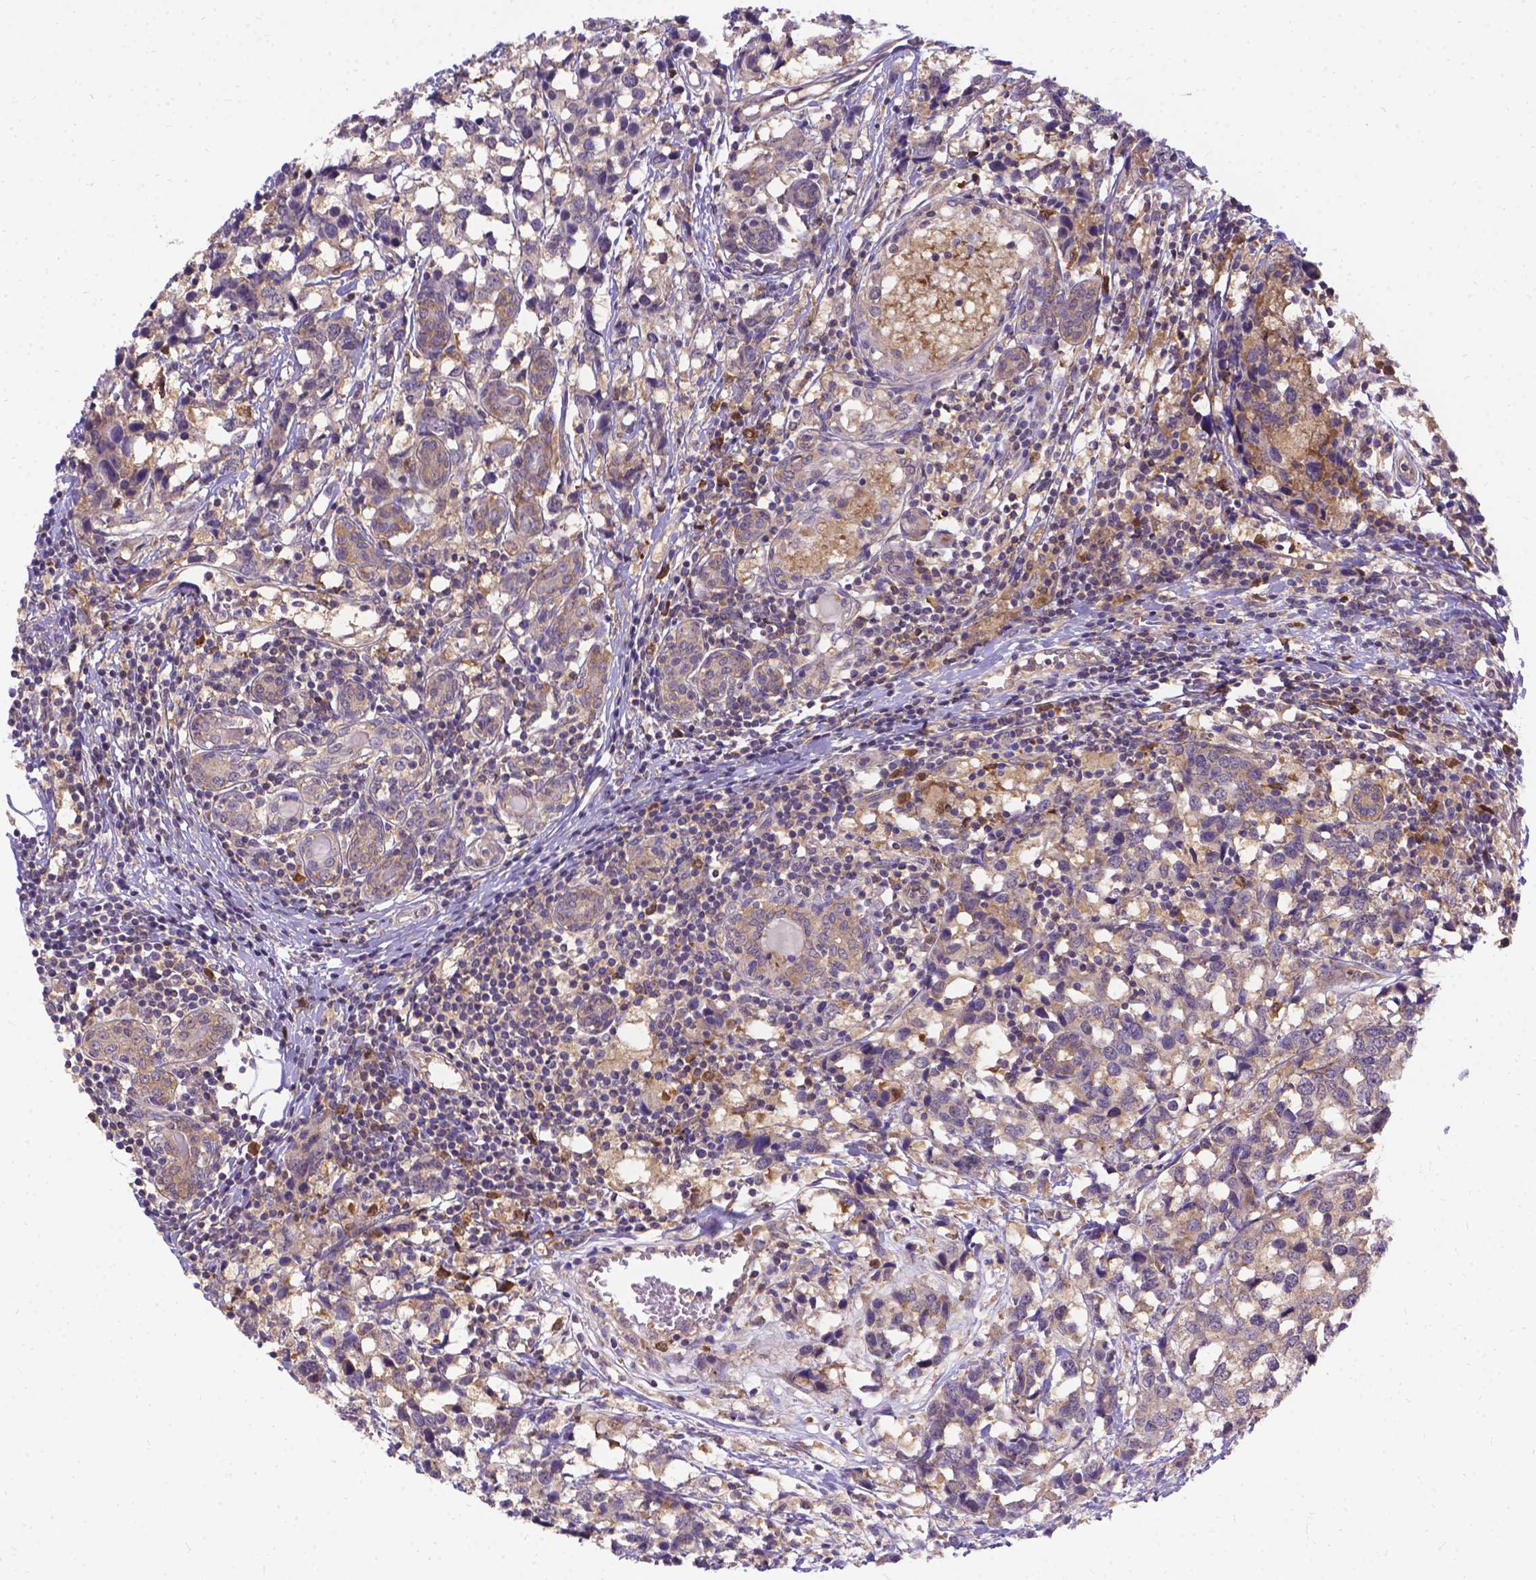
{"staining": {"intensity": "weak", "quantity": ">75%", "location": "cytoplasmic/membranous"}, "tissue": "breast cancer", "cell_type": "Tumor cells", "image_type": "cancer", "snomed": [{"axis": "morphology", "description": "Lobular carcinoma"}, {"axis": "topography", "description": "Breast"}], "caption": "The histopathology image exhibits staining of lobular carcinoma (breast), revealing weak cytoplasmic/membranous protein expression (brown color) within tumor cells.", "gene": "DENND6A", "patient": {"sex": "female", "age": 59}}